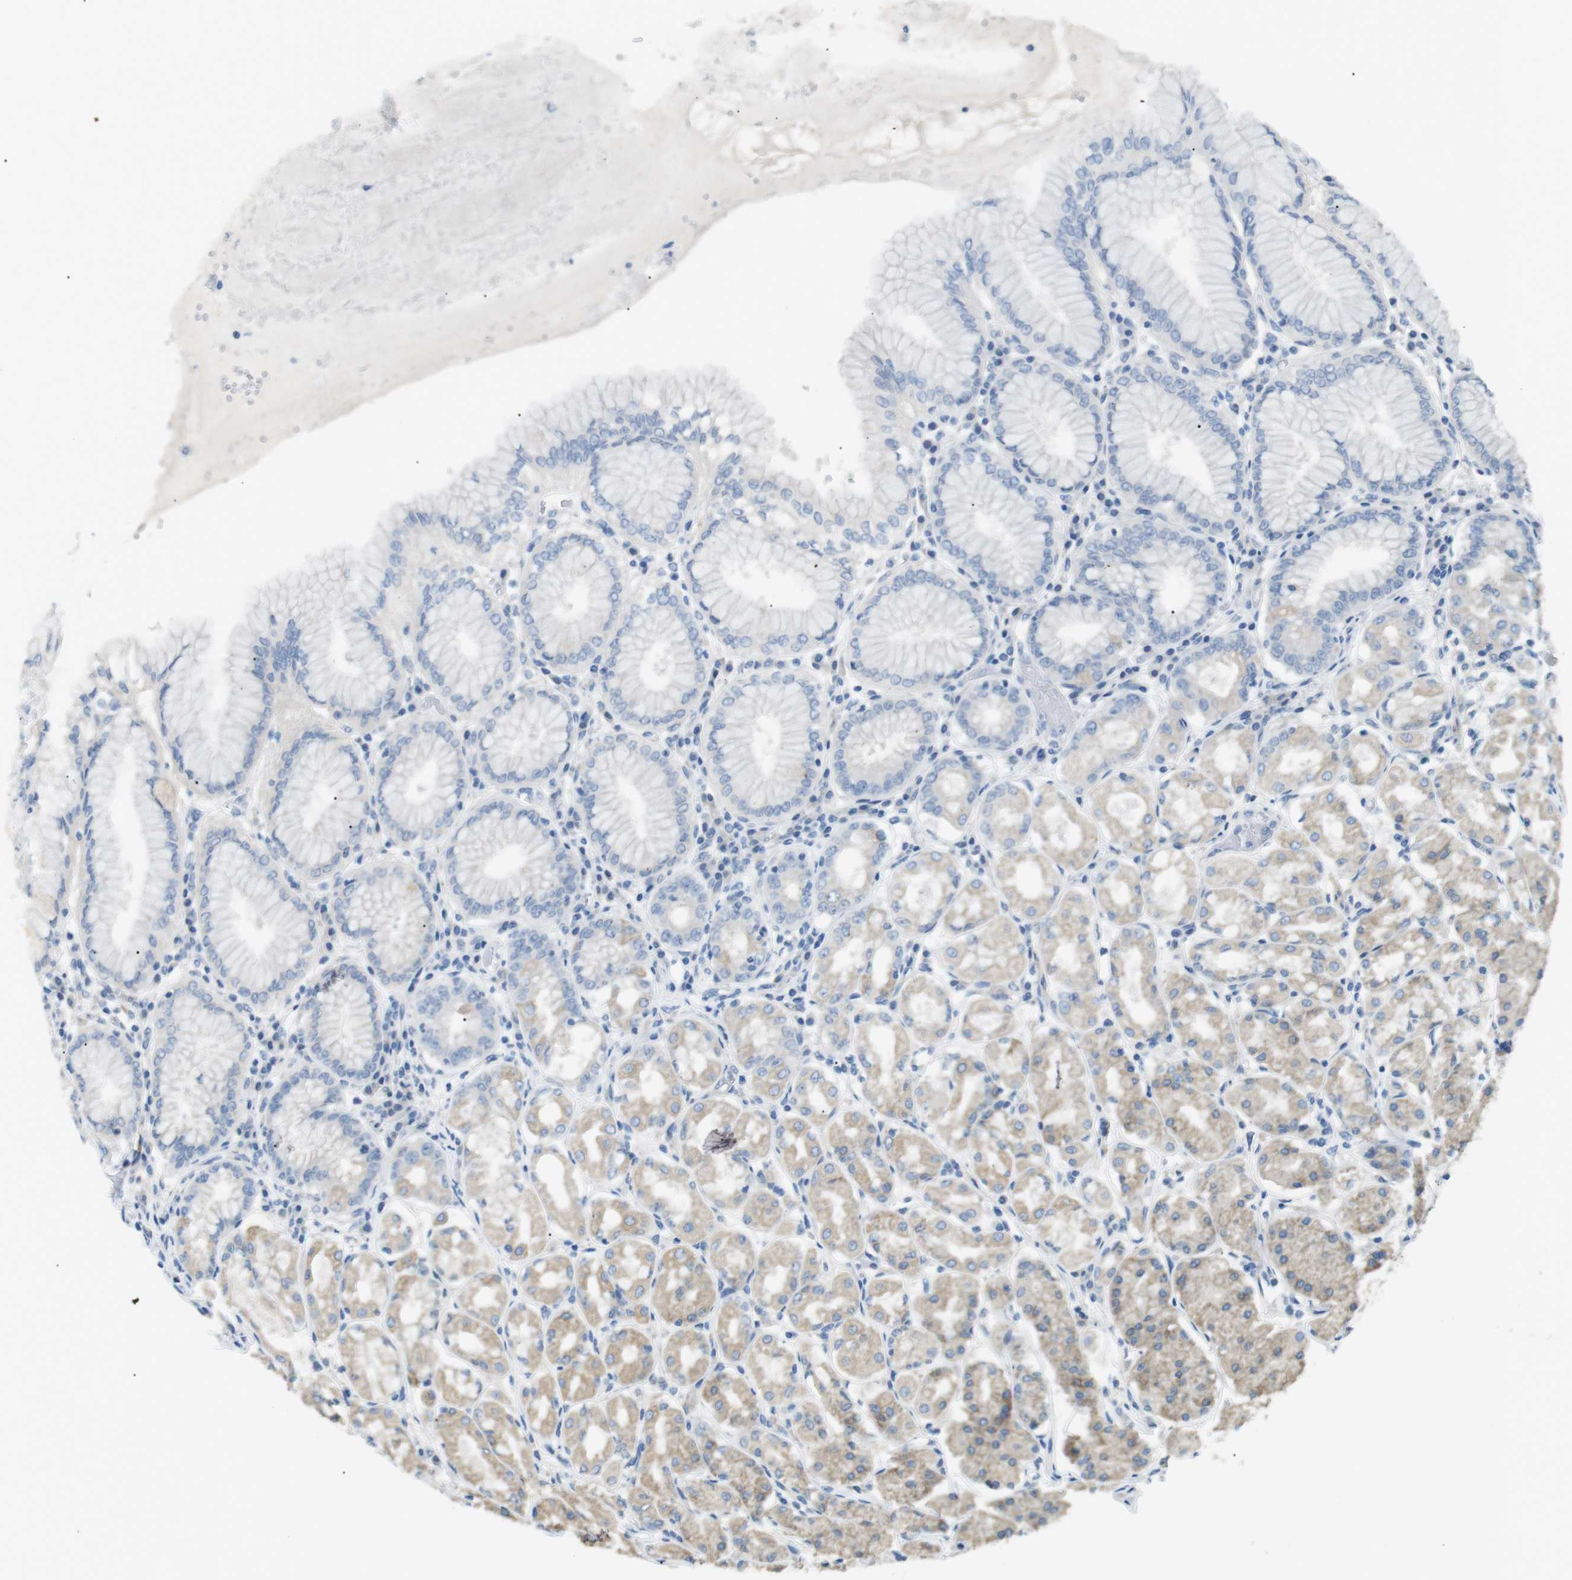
{"staining": {"intensity": "weak", "quantity": "25%-75%", "location": "cytoplasmic/membranous"}, "tissue": "stomach", "cell_type": "Glandular cells", "image_type": "normal", "snomed": [{"axis": "morphology", "description": "Normal tissue, NOS"}, {"axis": "topography", "description": "Stomach"}, {"axis": "topography", "description": "Stomach, lower"}], "caption": "Brown immunohistochemical staining in unremarkable stomach reveals weak cytoplasmic/membranous positivity in about 25%-75% of glandular cells.", "gene": "MTARC2", "patient": {"sex": "female", "age": 56}}